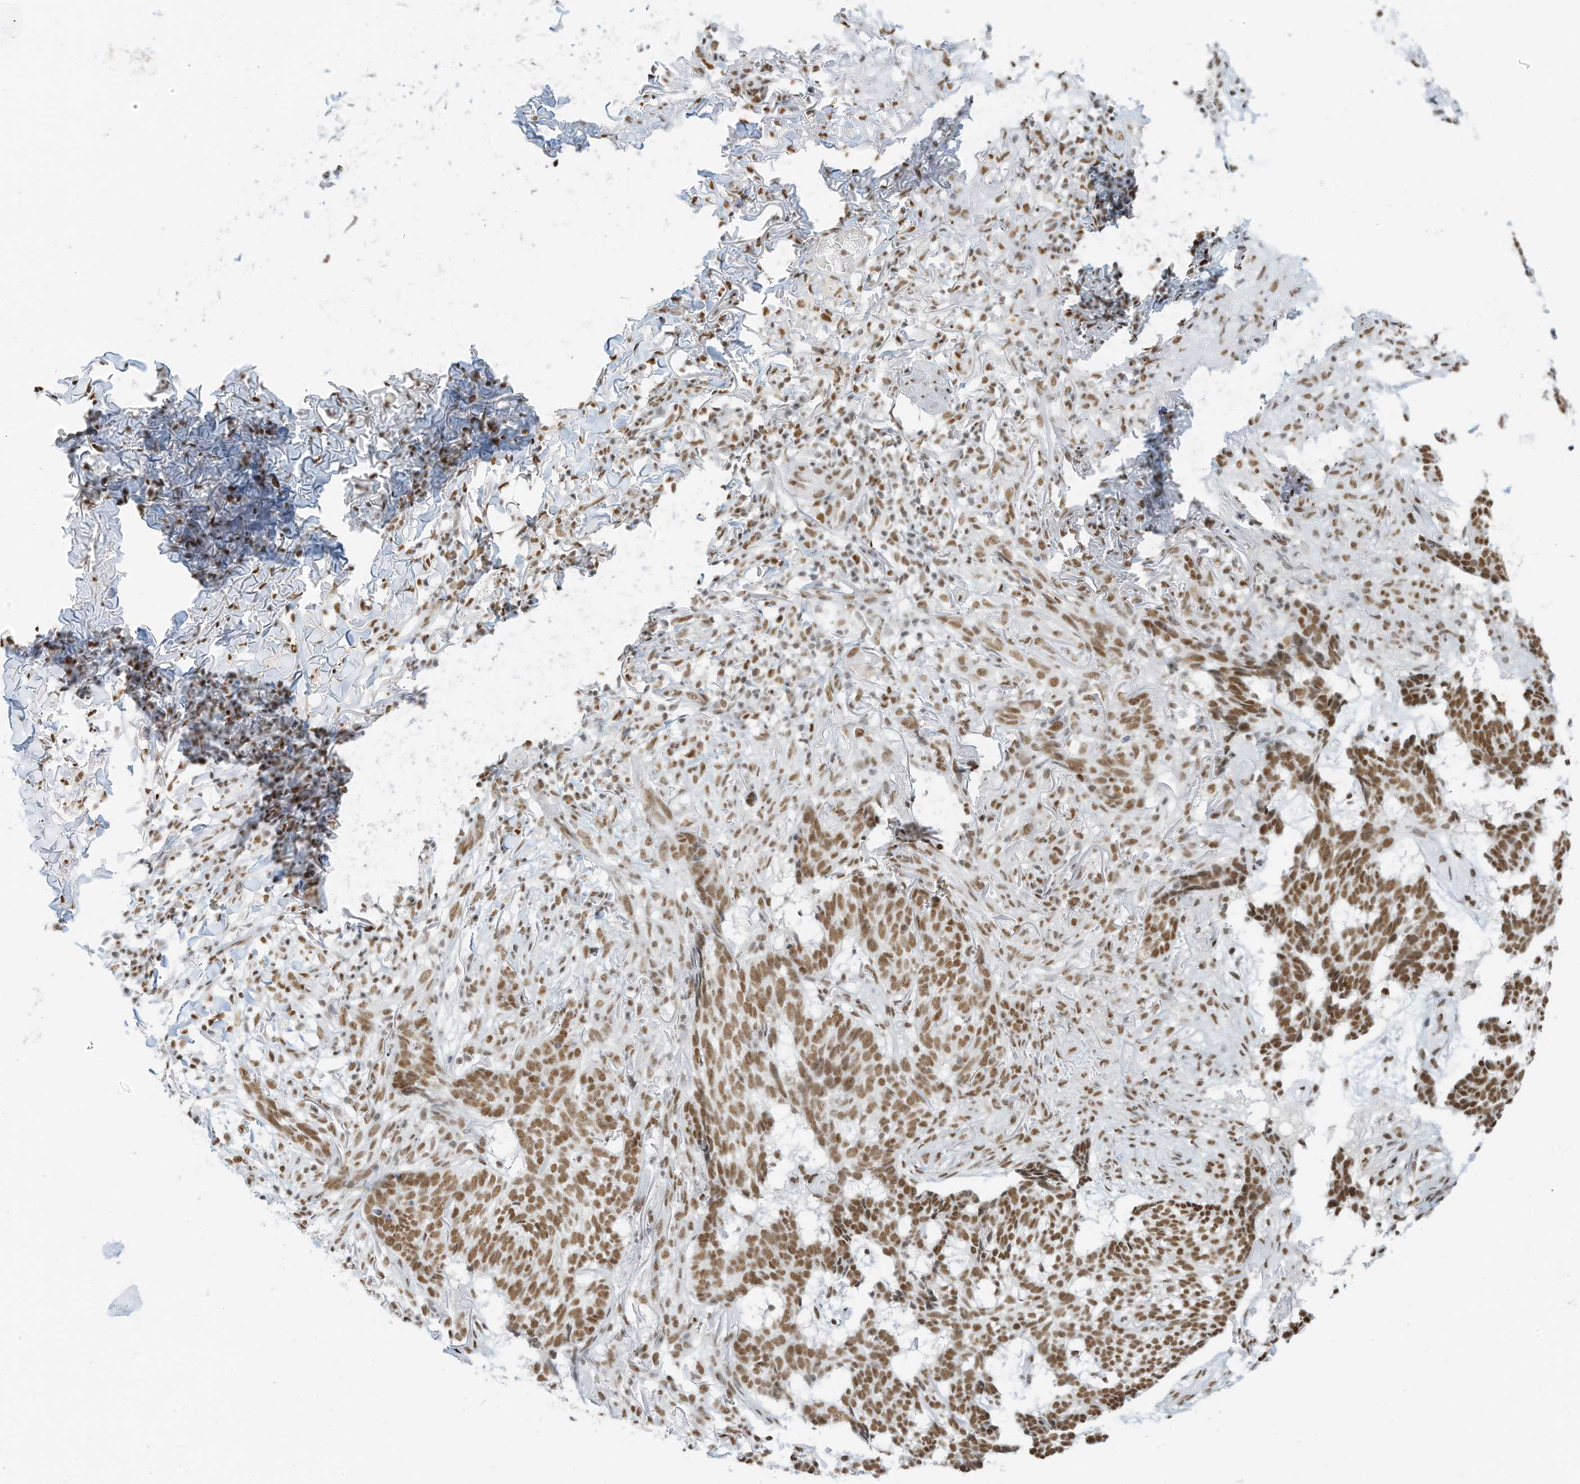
{"staining": {"intensity": "moderate", "quantity": ">75%", "location": "nuclear"}, "tissue": "skin cancer", "cell_type": "Tumor cells", "image_type": "cancer", "snomed": [{"axis": "morphology", "description": "Basal cell carcinoma"}, {"axis": "topography", "description": "Skin"}], "caption": "The immunohistochemical stain highlights moderate nuclear expression in tumor cells of skin basal cell carcinoma tissue.", "gene": "SMARCA2", "patient": {"sex": "male", "age": 85}}